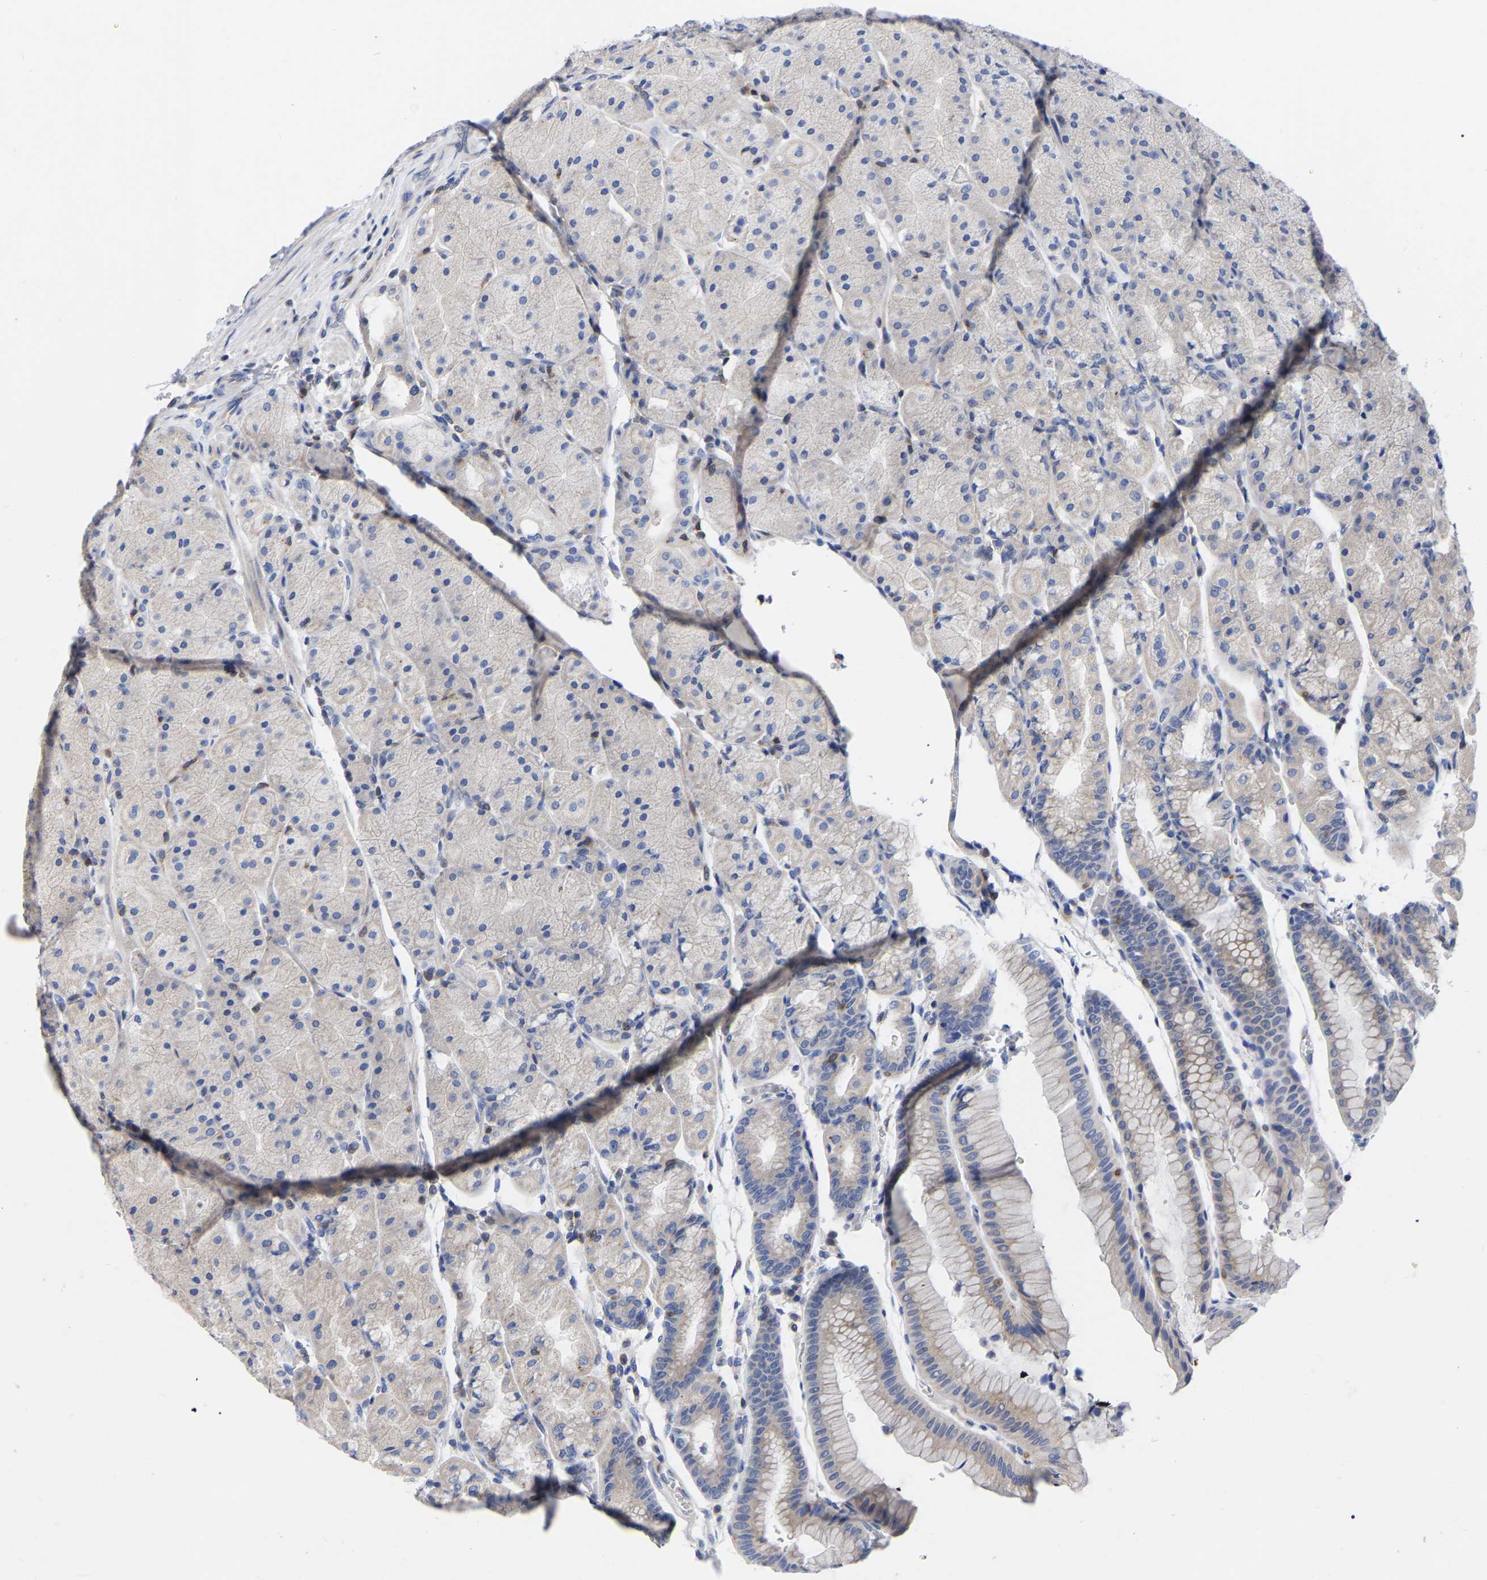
{"staining": {"intensity": "weak", "quantity": "<25%", "location": "cytoplasmic/membranous"}, "tissue": "stomach", "cell_type": "Glandular cells", "image_type": "normal", "snomed": [{"axis": "morphology", "description": "Normal tissue, NOS"}, {"axis": "morphology", "description": "Carcinoid, malignant, NOS"}, {"axis": "topography", "description": "Stomach, upper"}], "caption": "Immunohistochemistry histopathology image of unremarkable human stomach stained for a protein (brown), which shows no expression in glandular cells.", "gene": "PTPN7", "patient": {"sex": "male", "age": 39}}